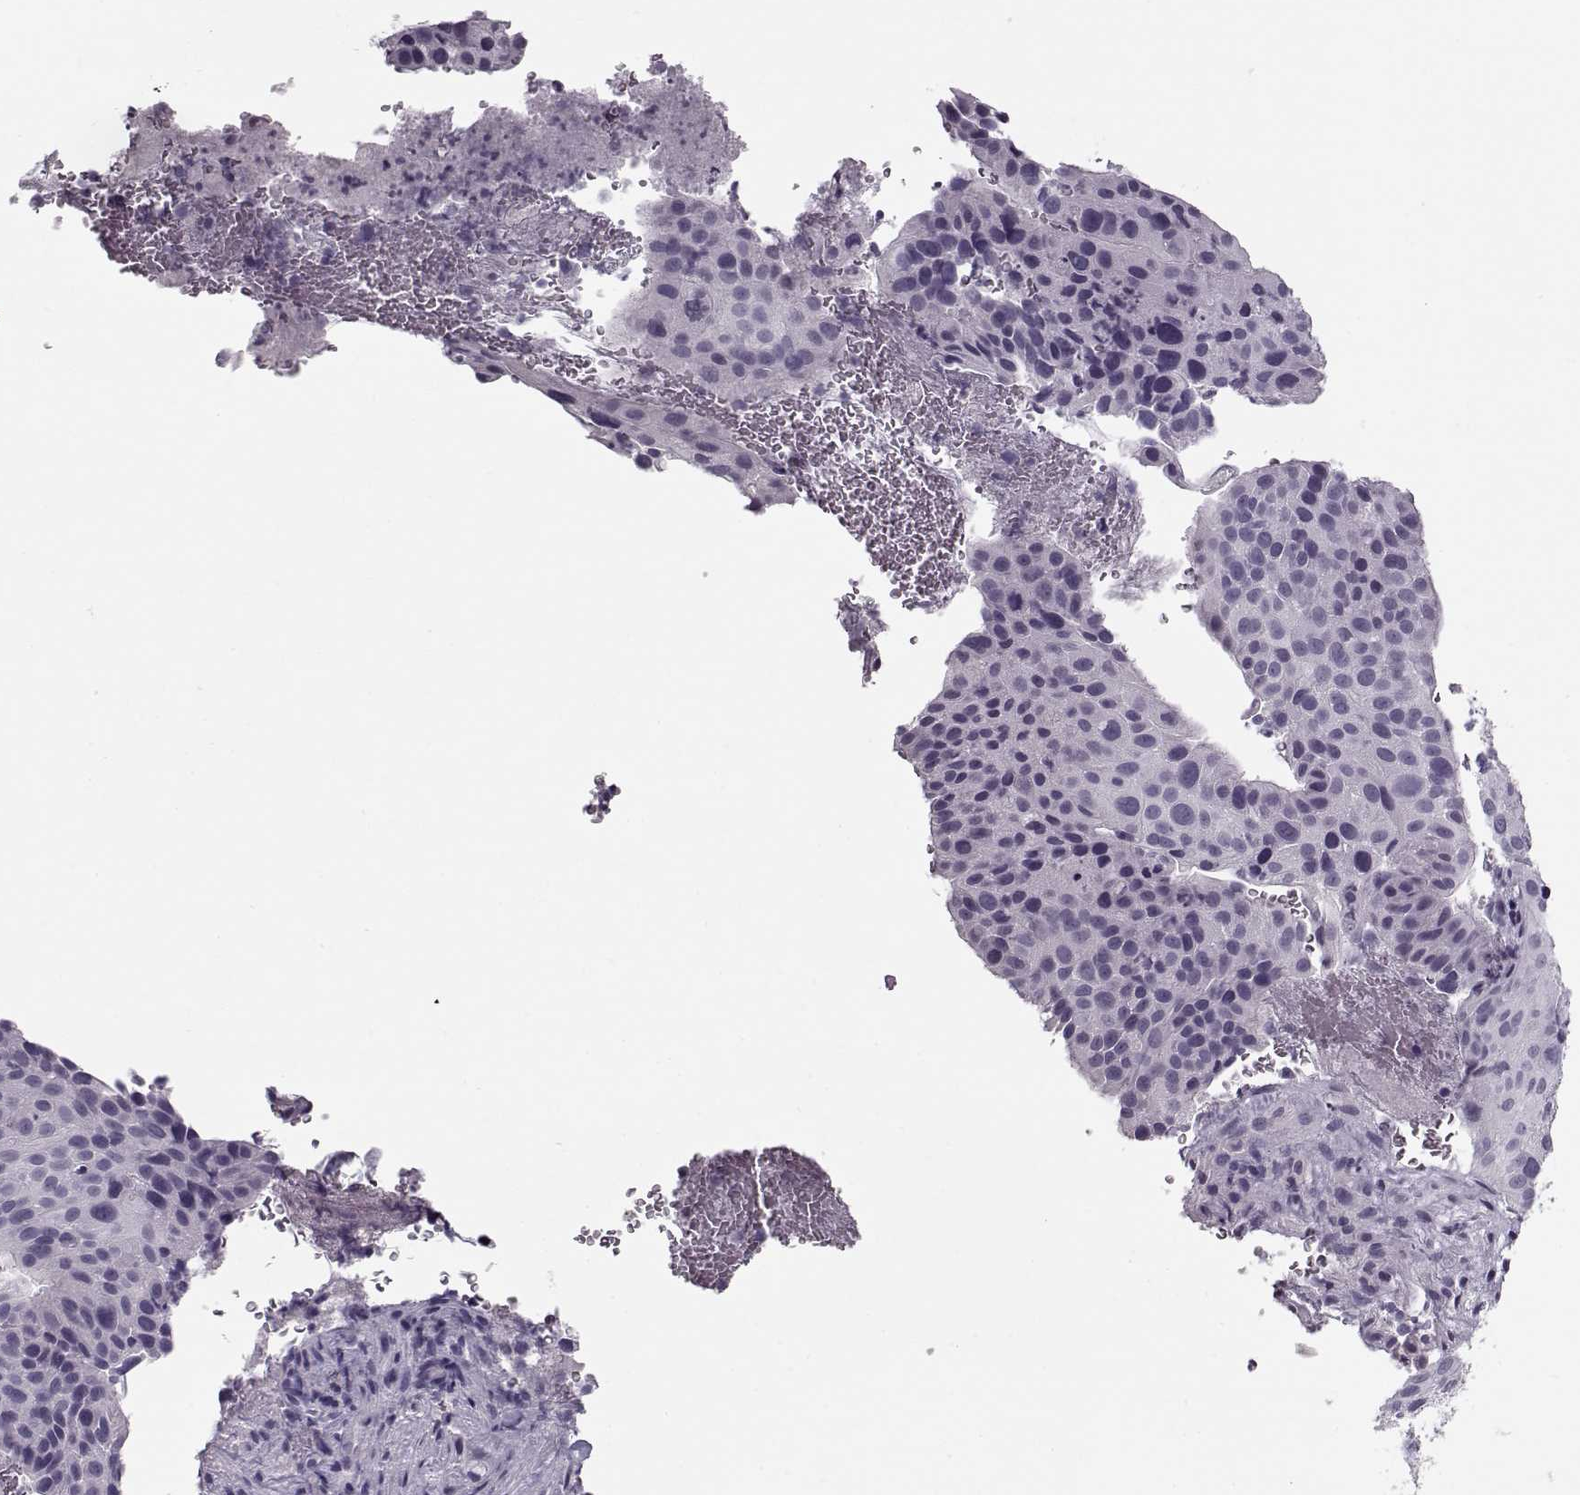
{"staining": {"intensity": "negative", "quantity": "none", "location": "none"}, "tissue": "cervical cancer", "cell_type": "Tumor cells", "image_type": "cancer", "snomed": [{"axis": "morphology", "description": "Squamous cell carcinoma, NOS"}, {"axis": "topography", "description": "Cervix"}], "caption": "Immunohistochemistry (IHC) of cervical cancer reveals no expression in tumor cells. The staining is performed using DAB (3,3'-diaminobenzidine) brown chromogen with nuclei counter-stained in using hematoxylin.", "gene": "PNMT", "patient": {"sex": "female", "age": 38}}